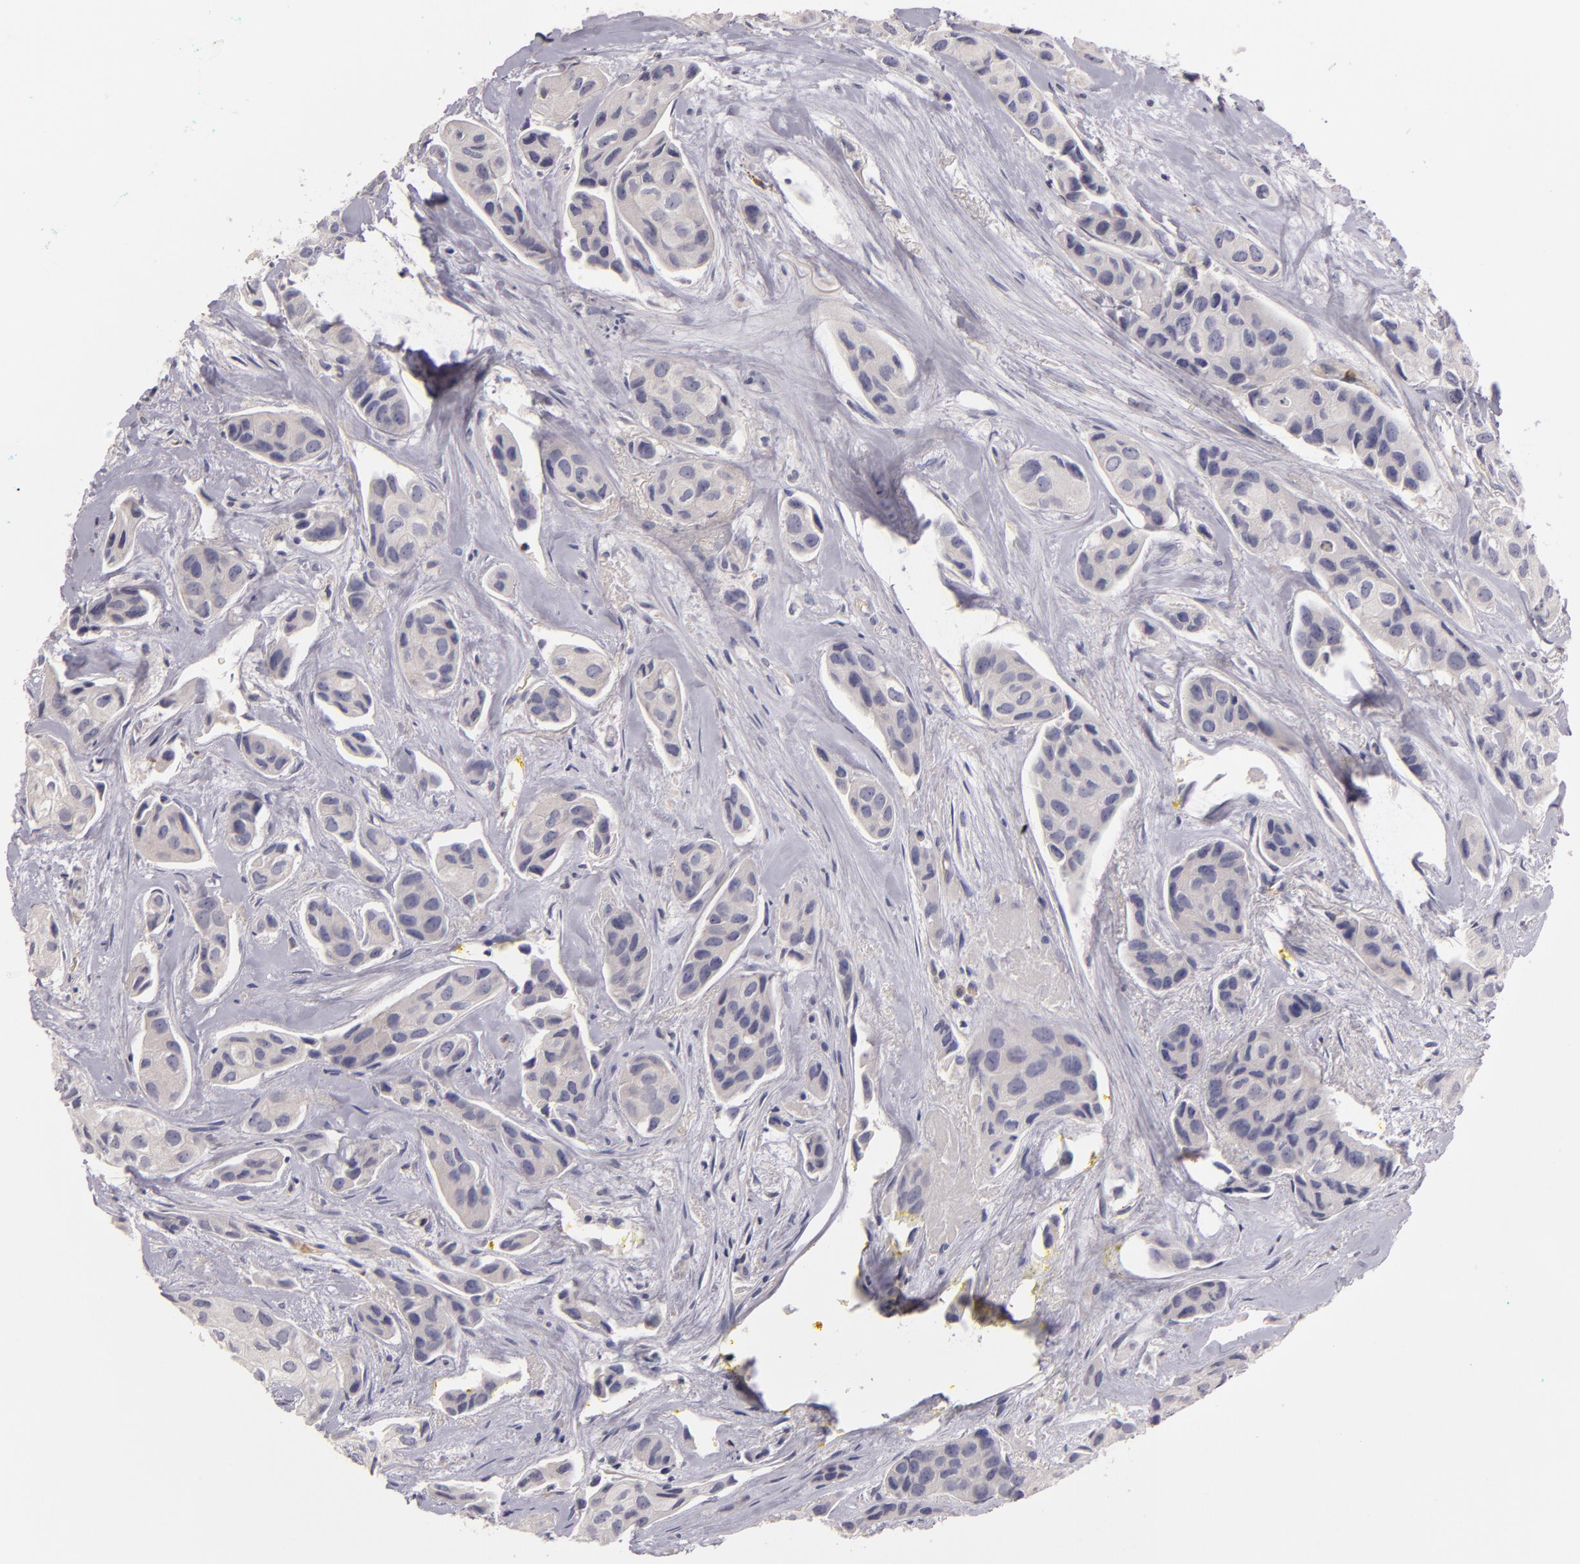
{"staining": {"intensity": "negative", "quantity": "none", "location": "none"}, "tissue": "breast cancer", "cell_type": "Tumor cells", "image_type": "cancer", "snomed": [{"axis": "morphology", "description": "Duct carcinoma"}, {"axis": "topography", "description": "Breast"}], "caption": "Invasive ductal carcinoma (breast) stained for a protein using IHC demonstrates no staining tumor cells.", "gene": "TLR8", "patient": {"sex": "female", "age": 68}}